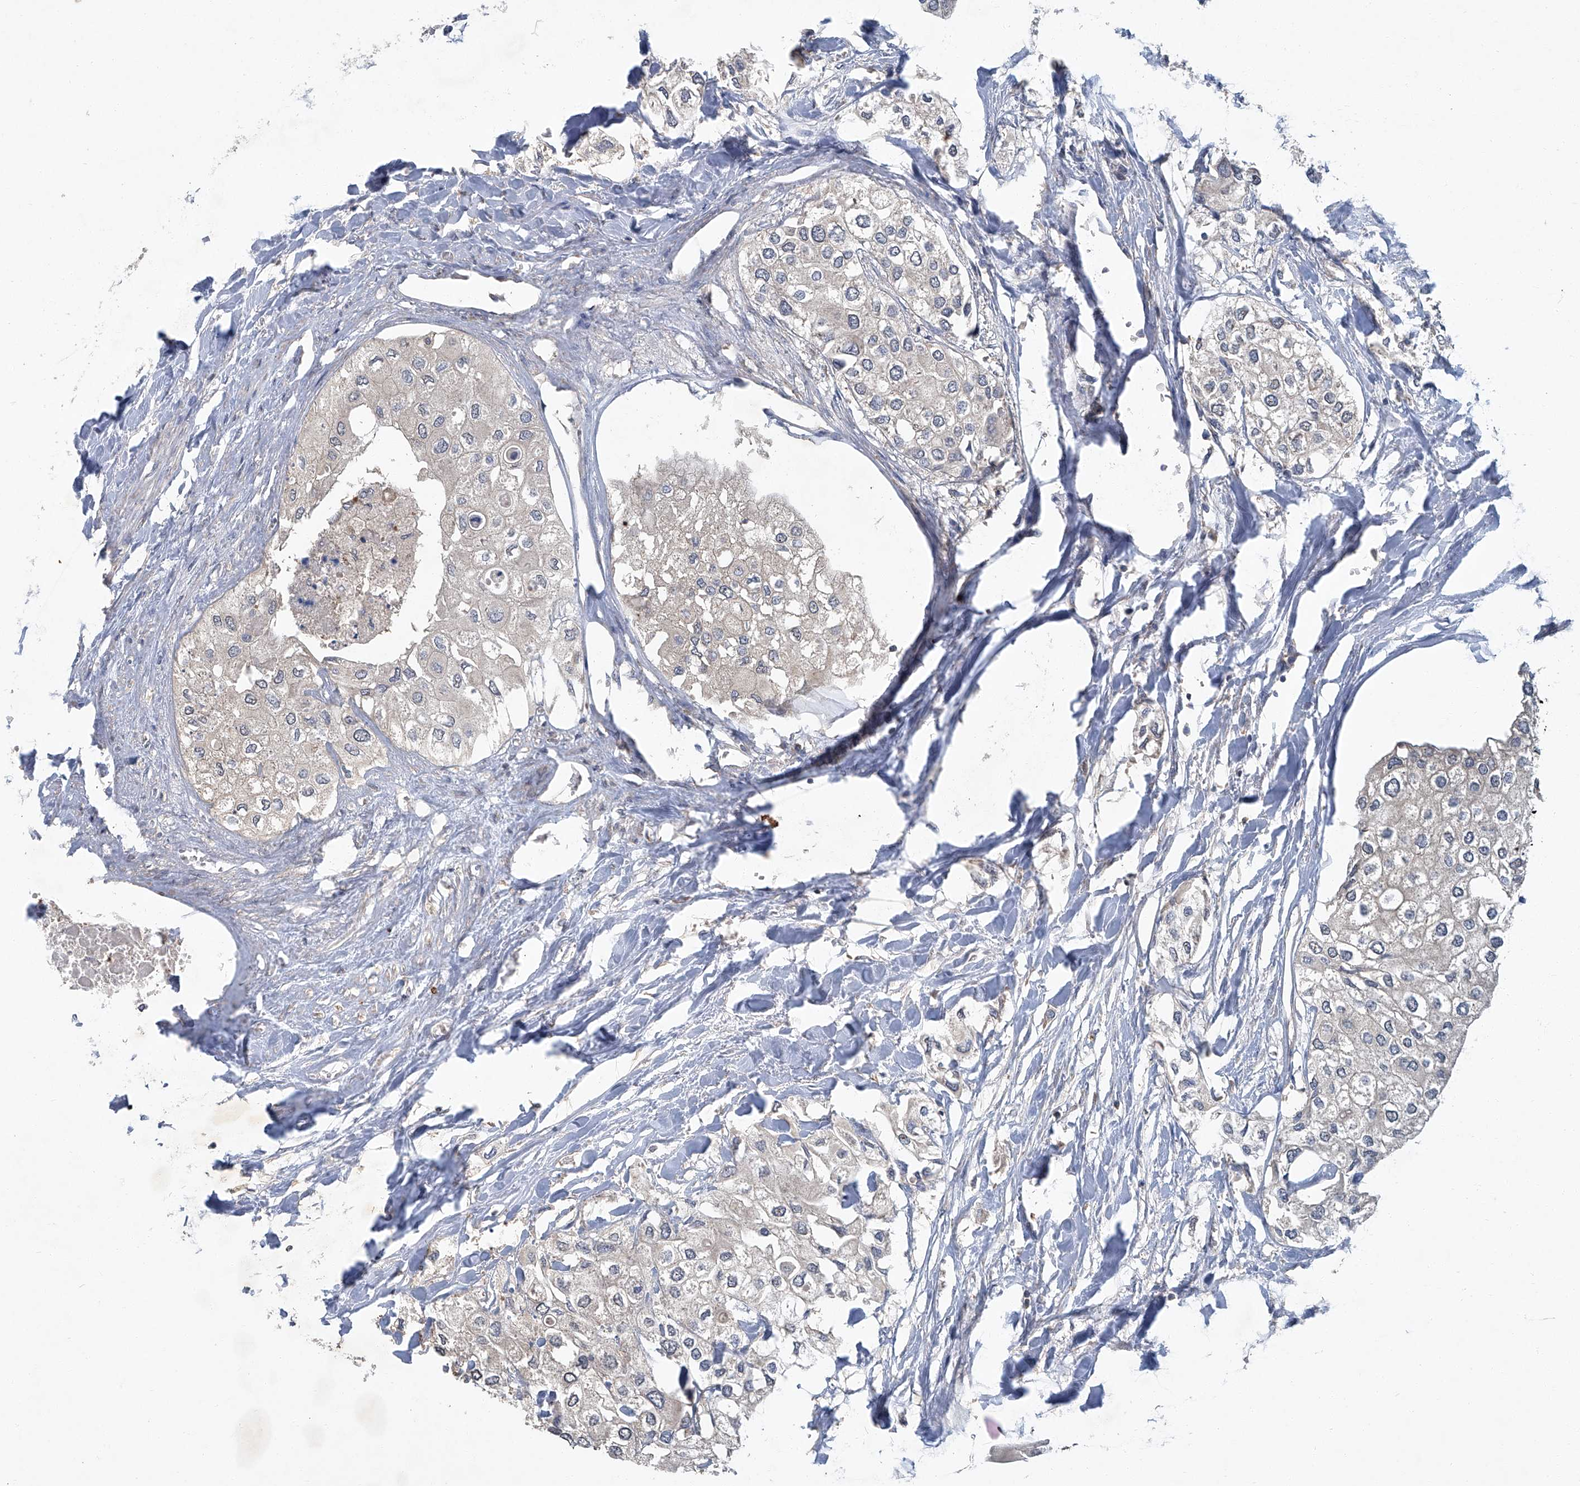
{"staining": {"intensity": "negative", "quantity": "none", "location": "none"}, "tissue": "urothelial cancer", "cell_type": "Tumor cells", "image_type": "cancer", "snomed": [{"axis": "morphology", "description": "Urothelial carcinoma, High grade"}, {"axis": "topography", "description": "Urinary bladder"}], "caption": "Immunohistochemistry (IHC) micrograph of neoplastic tissue: urothelial carcinoma (high-grade) stained with DAB exhibits no significant protein staining in tumor cells.", "gene": "ANKRD34A", "patient": {"sex": "male", "age": 64}}